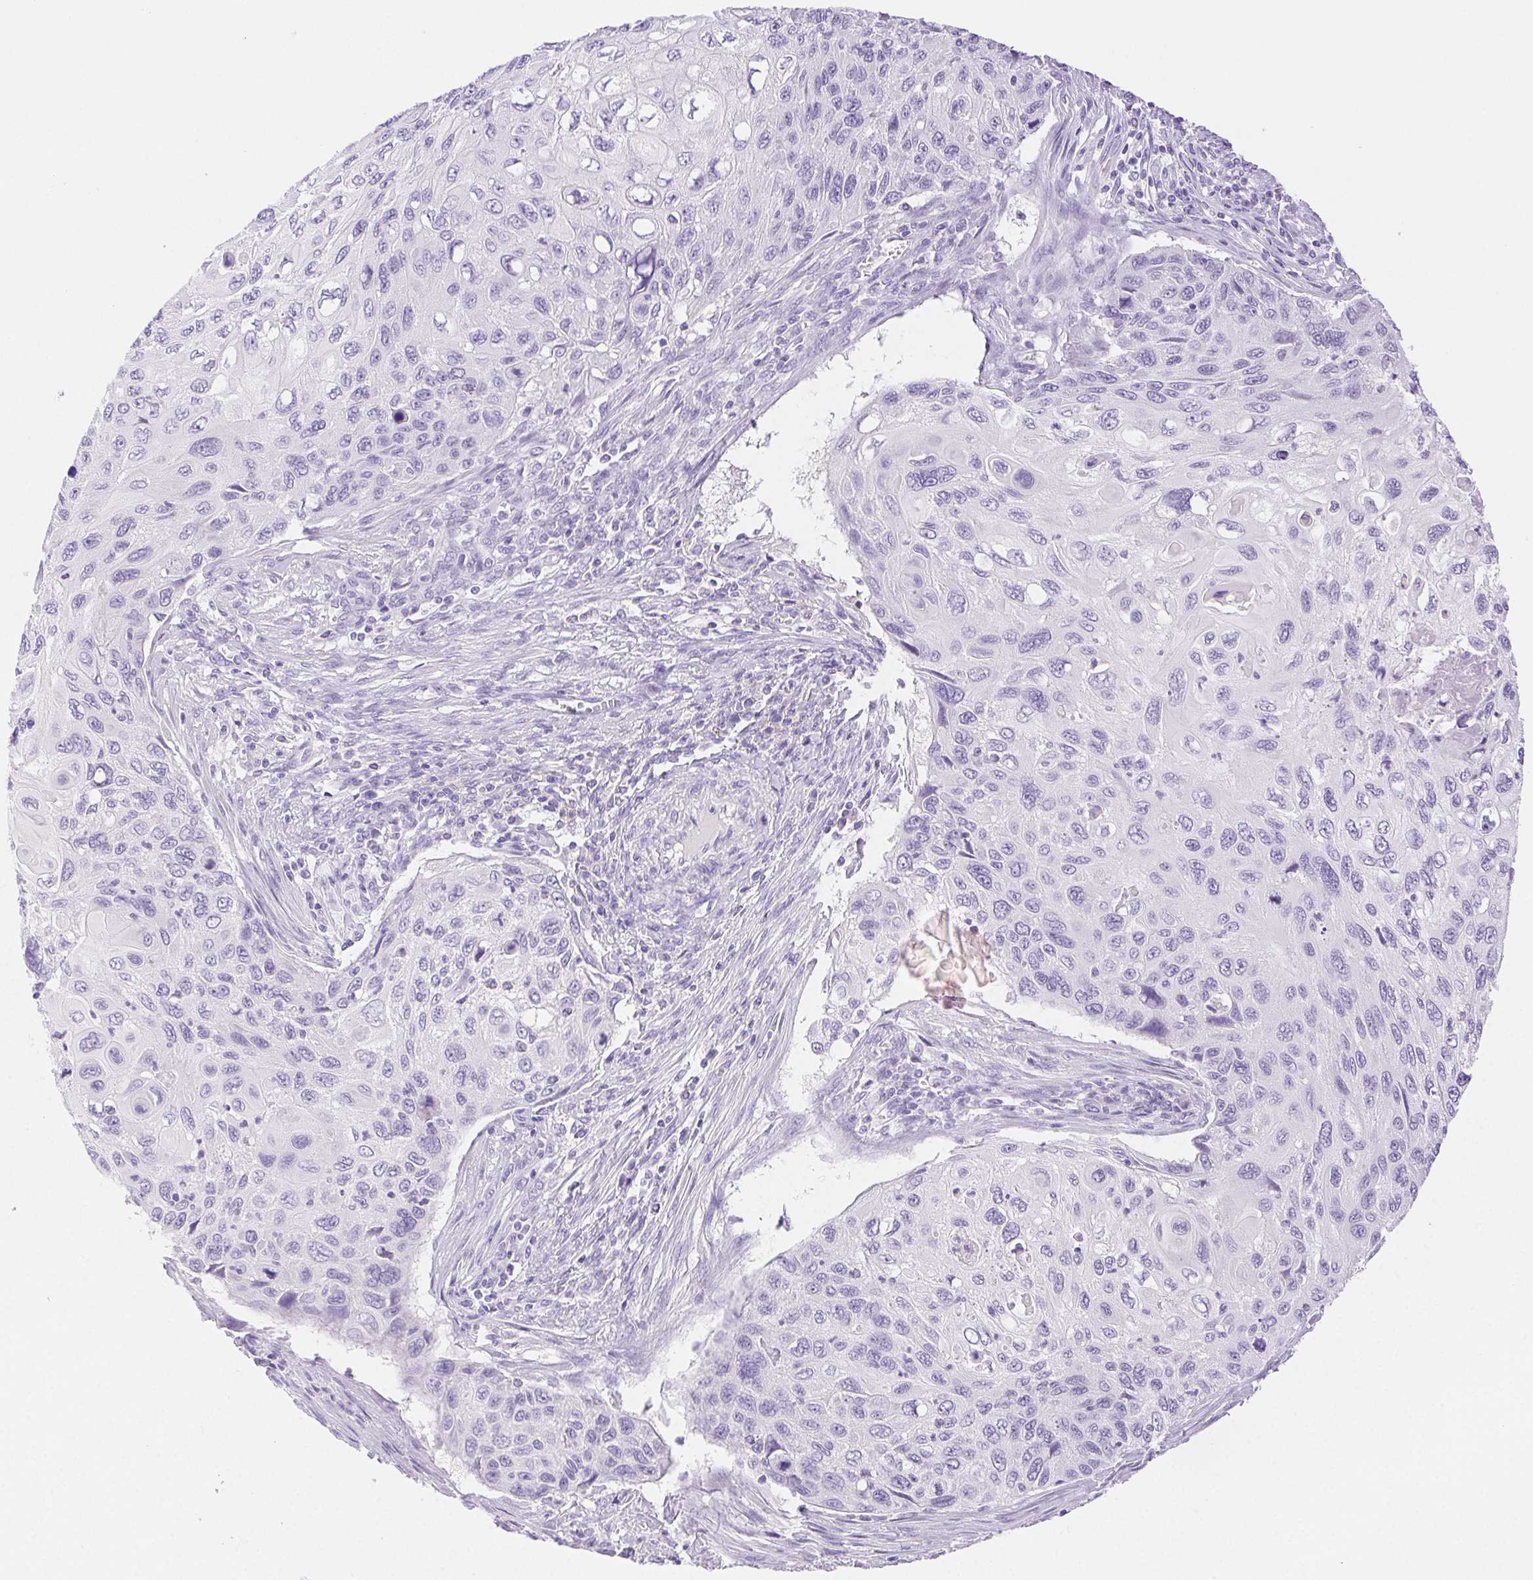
{"staining": {"intensity": "negative", "quantity": "none", "location": "none"}, "tissue": "cervical cancer", "cell_type": "Tumor cells", "image_type": "cancer", "snomed": [{"axis": "morphology", "description": "Squamous cell carcinoma, NOS"}, {"axis": "topography", "description": "Cervix"}], "caption": "Immunohistochemistry image of human squamous cell carcinoma (cervical) stained for a protein (brown), which demonstrates no expression in tumor cells.", "gene": "SPACA4", "patient": {"sex": "female", "age": 70}}